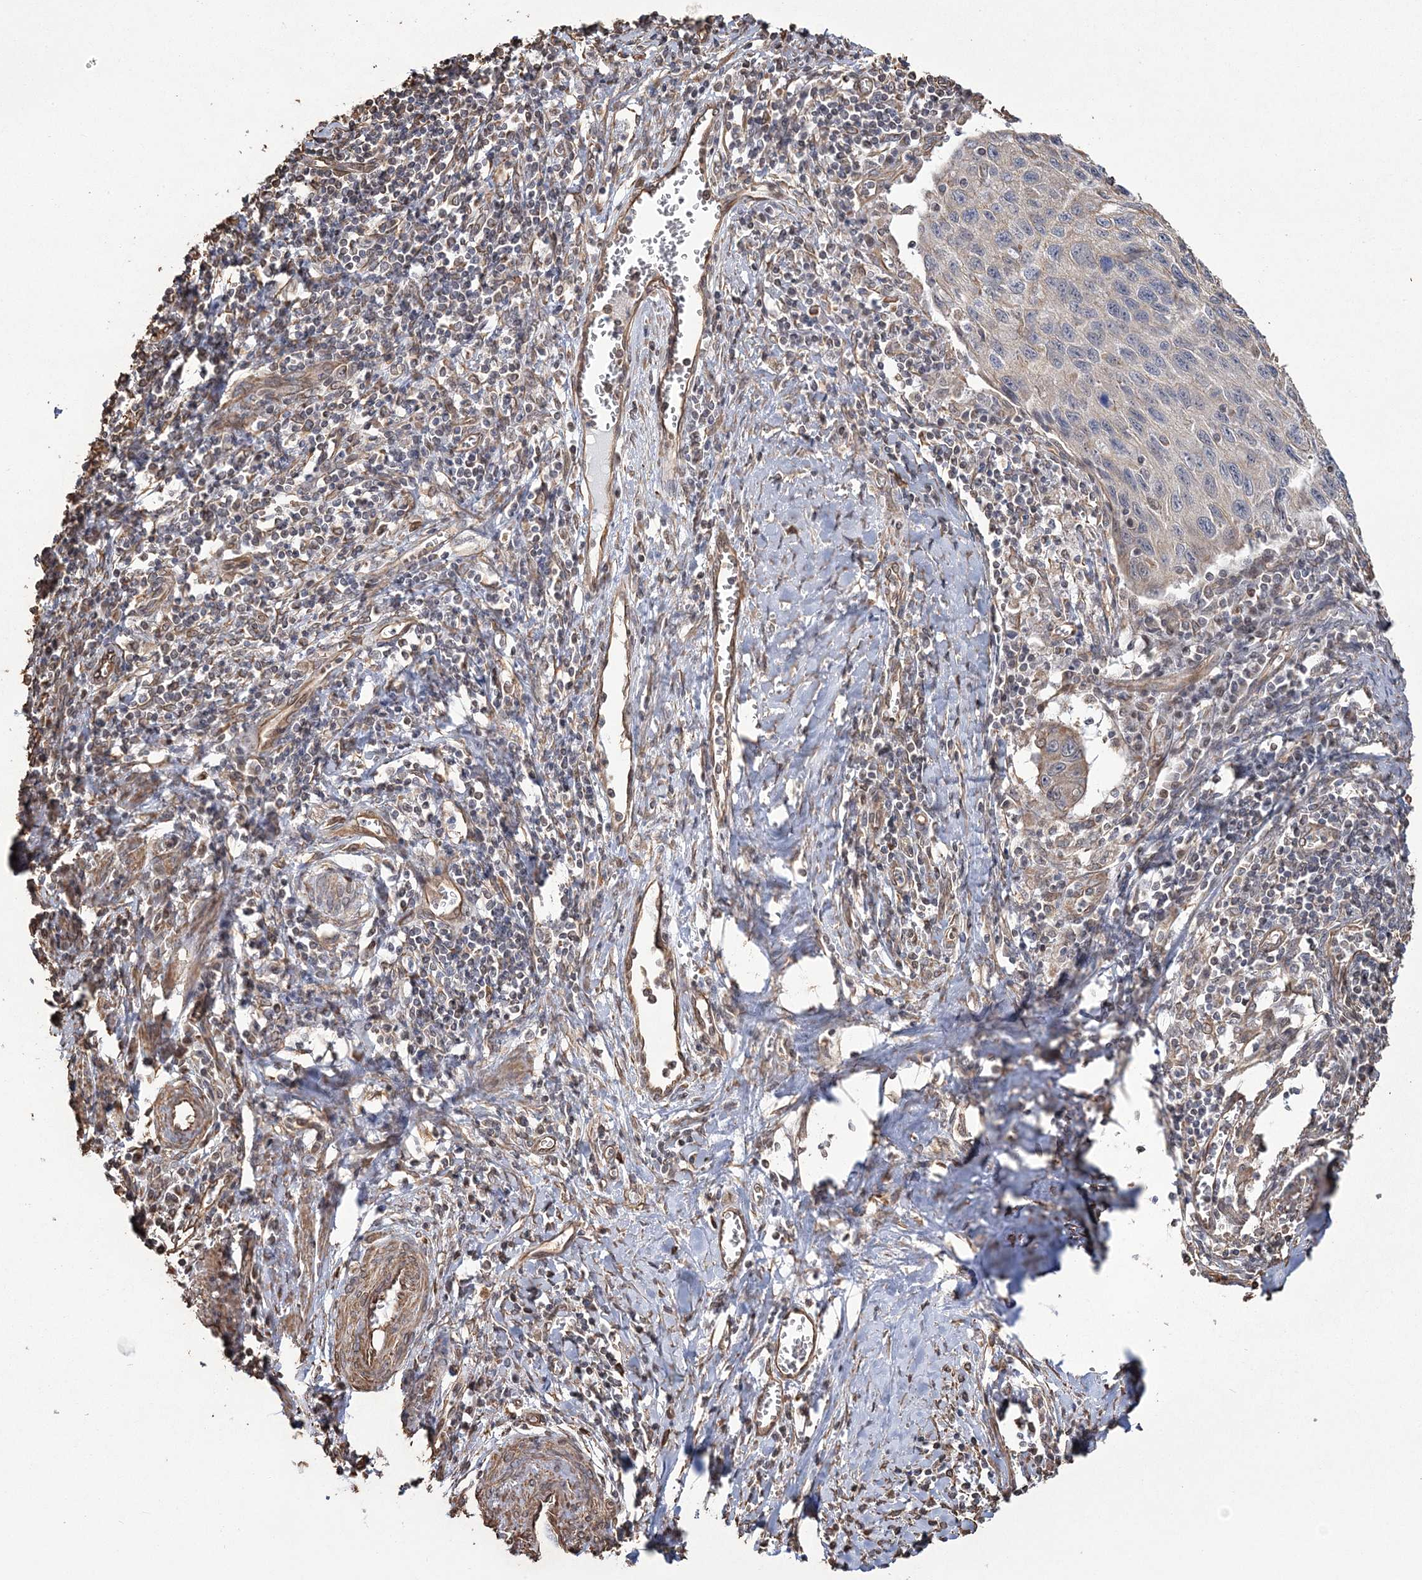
{"staining": {"intensity": "moderate", "quantity": "<25%", "location": "cytoplasmic/membranous"}, "tissue": "cervical cancer", "cell_type": "Tumor cells", "image_type": "cancer", "snomed": [{"axis": "morphology", "description": "Squamous cell carcinoma, NOS"}, {"axis": "topography", "description": "Cervix"}], "caption": "Cervical cancer (squamous cell carcinoma) tissue demonstrates moderate cytoplasmic/membranous positivity in approximately <25% of tumor cells (DAB IHC with brightfield microscopy, high magnification).", "gene": "ATP11B", "patient": {"sex": "female", "age": 53}}